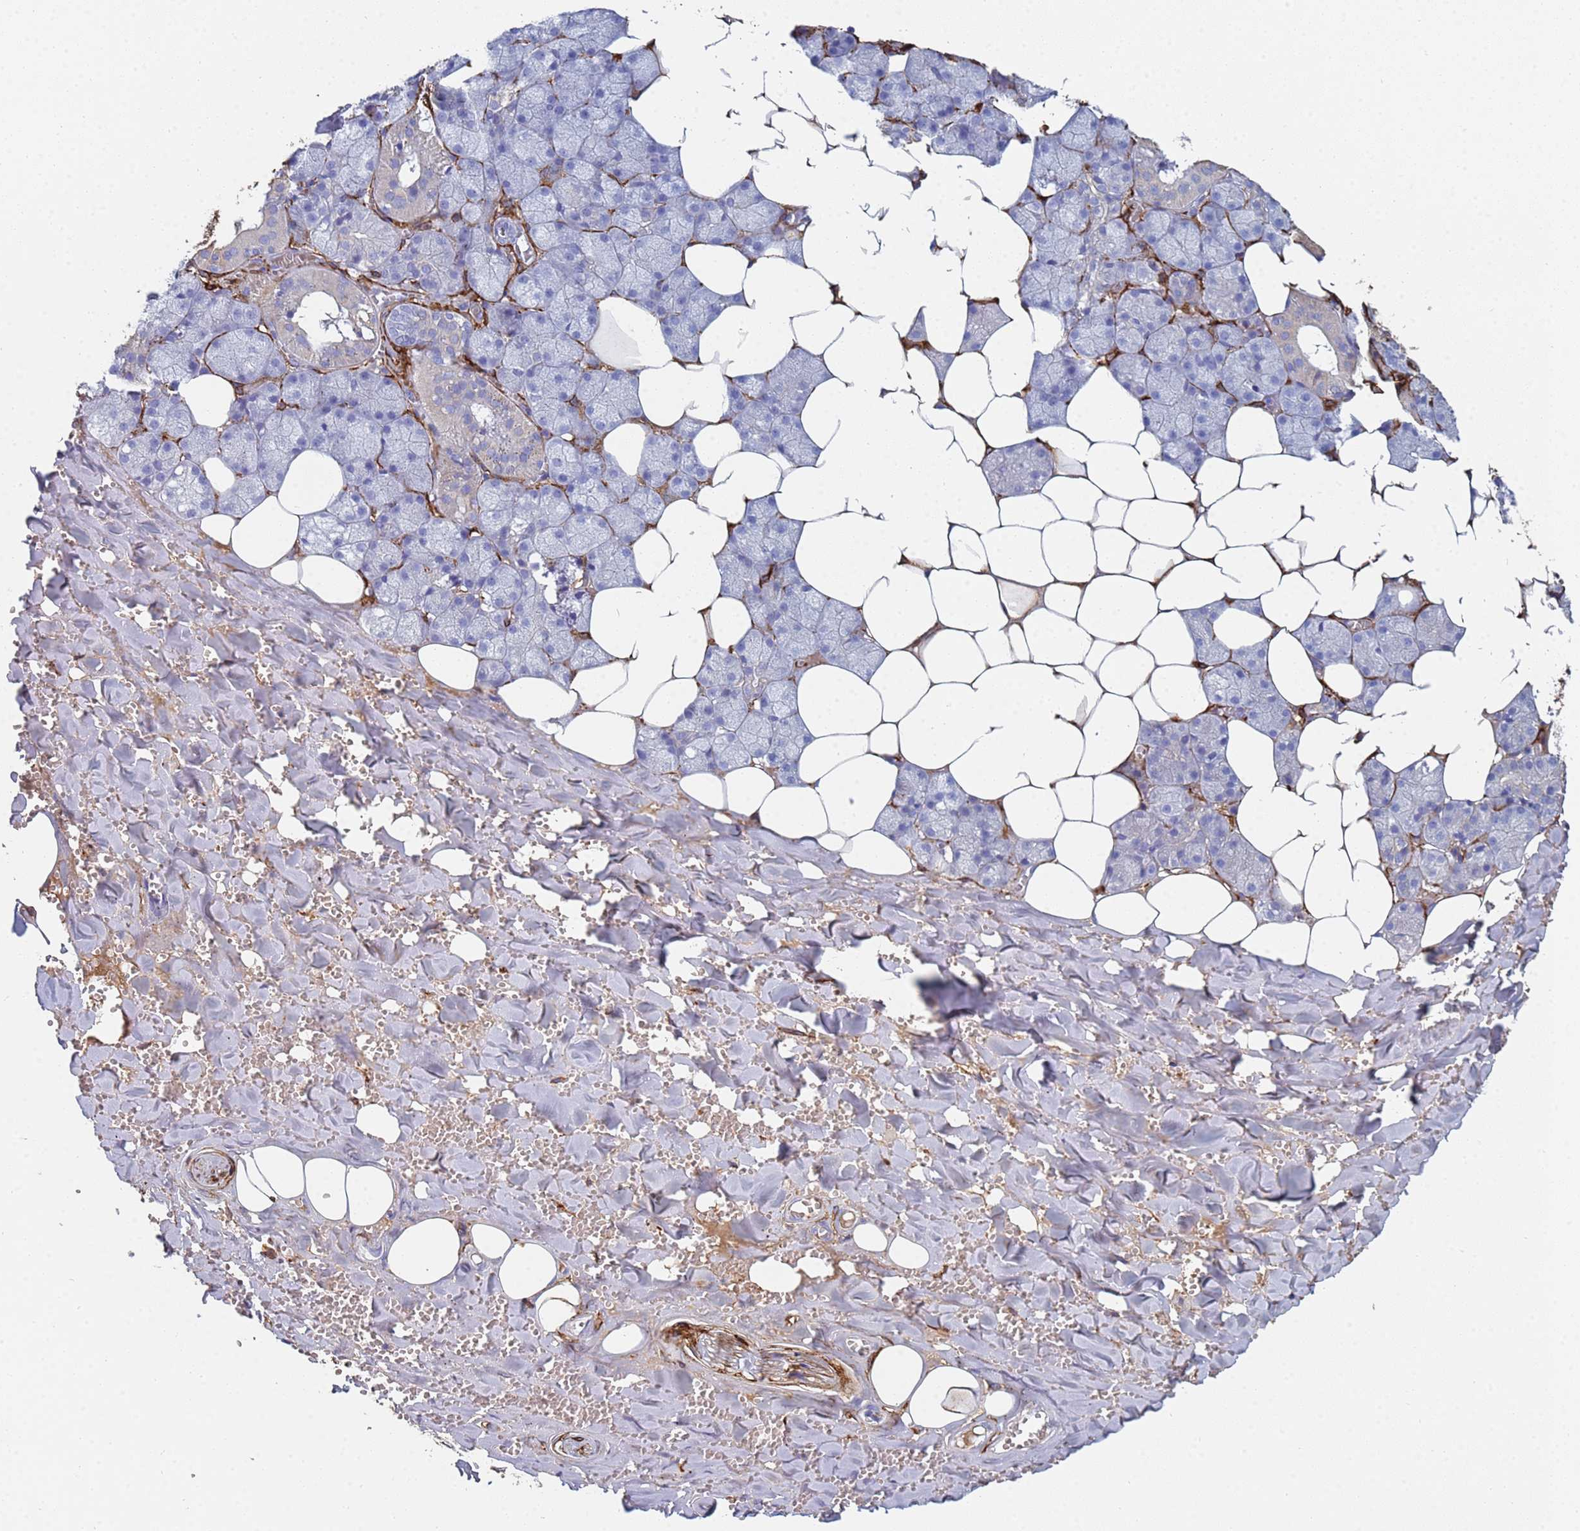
{"staining": {"intensity": "negative", "quantity": "none", "location": "none"}, "tissue": "salivary gland", "cell_type": "Glandular cells", "image_type": "normal", "snomed": [{"axis": "morphology", "description": "Normal tissue, NOS"}, {"axis": "topography", "description": "Salivary gland"}], "caption": "Protein analysis of normal salivary gland displays no significant positivity in glandular cells.", "gene": "ABCA8", "patient": {"sex": "male", "age": 62}}